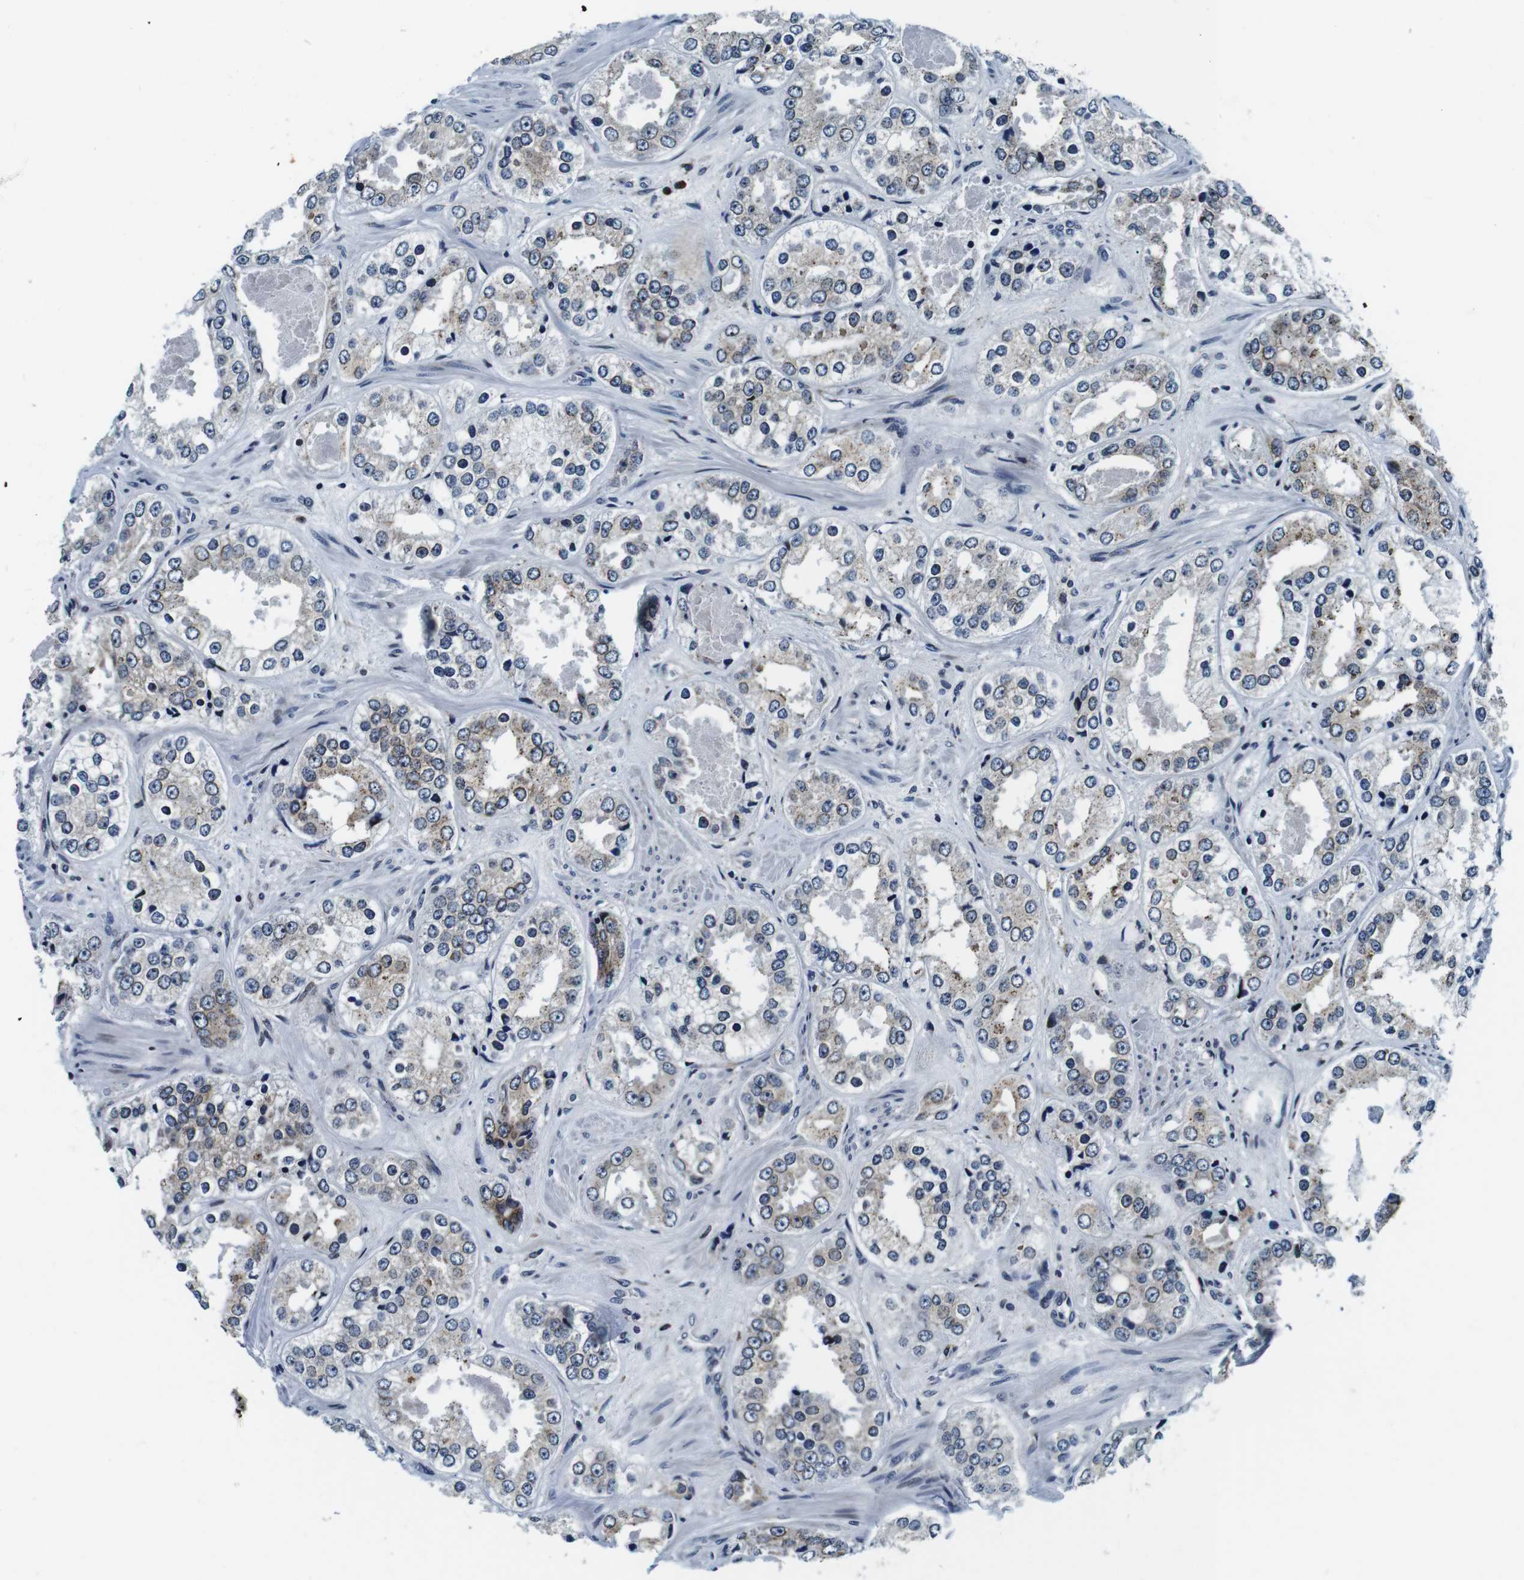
{"staining": {"intensity": "weak", "quantity": "25%-75%", "location": "cytoplasmic/membranous"}, "tissue": "prostate cancer", "cell_type": "Tumor cells", "image_type": "cancer", "snomed": [{"axis": "morphology", "description": "Adenocarcinoma, High grade"}, {"axis": "topography", "description": "Prostate"}], "caption": "A high-resolution photomicrograph shows IHC staining of high-grade adenocarcinoma (prostate), which displays weak cytoplasmic/membranous expression in approximately 25%-75% of tumor cells. (DAB IHC, brown staining for protein, blue staining for nuclei).", "gene": "FAR2", "patient": {"sex": "male", "age": 61}}